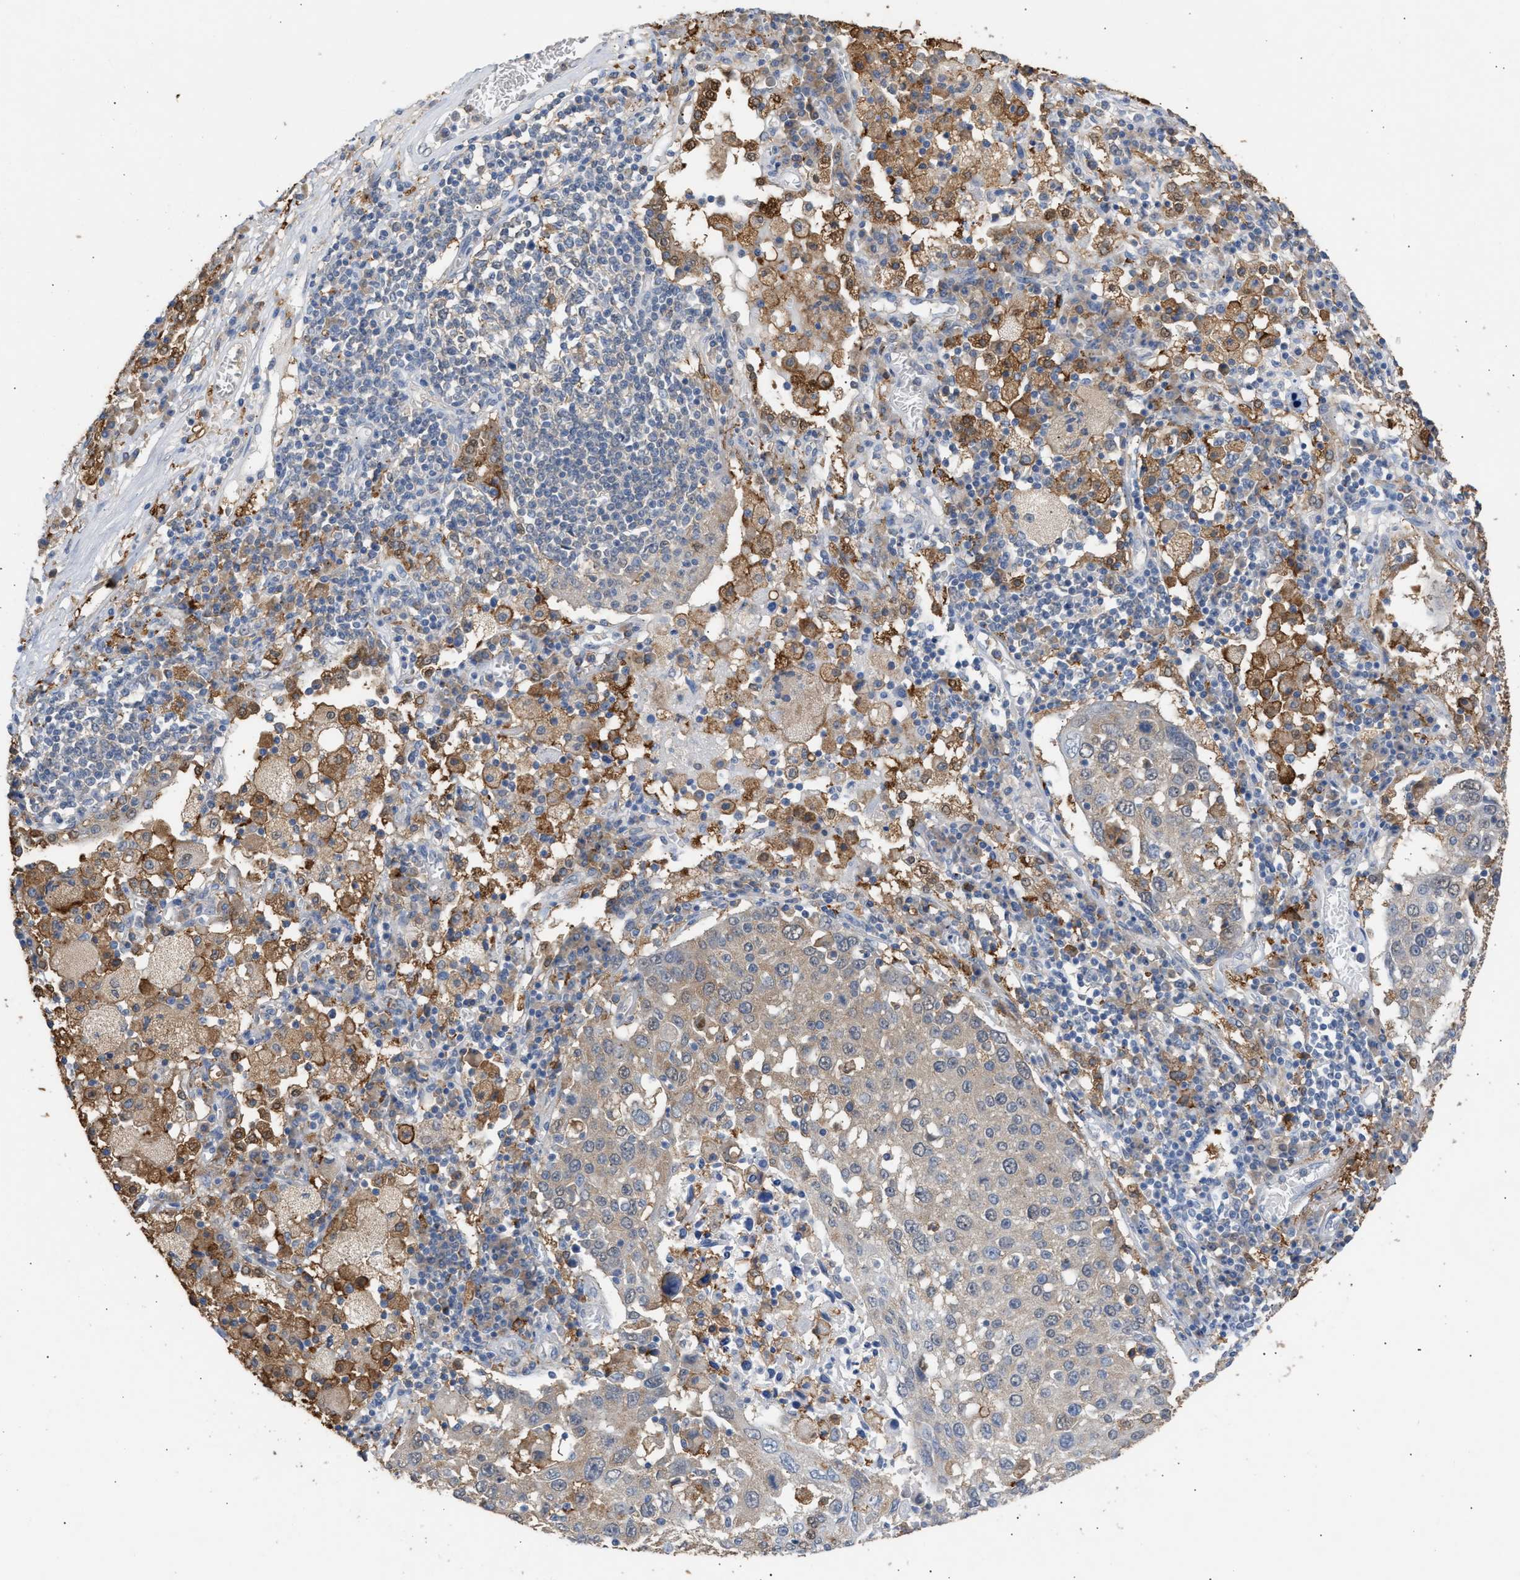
{"staining": {"intensity": "weak", "quantity": "25%-75%", "location": "cytoplasmic/membranous"}, "tissue": "lung cancer", "cell_type": "Tumor cells", "image_type": "cancer", "snomed": [{"axis": "morphology", "description": "Squamous cell carcinoma, NOS"}, {"axis": "topography", "description": "Lung"}], "caption": "Immunohistochemical staining of lung cancer exhibits low levels of weak cytoplasmic/membranous expression in about 25%-75% of tumor cells. (IHC, brightfield microscopy, high magnification).", "gene": "GCN1", "patient": {"sex": "male", "age": 65}}